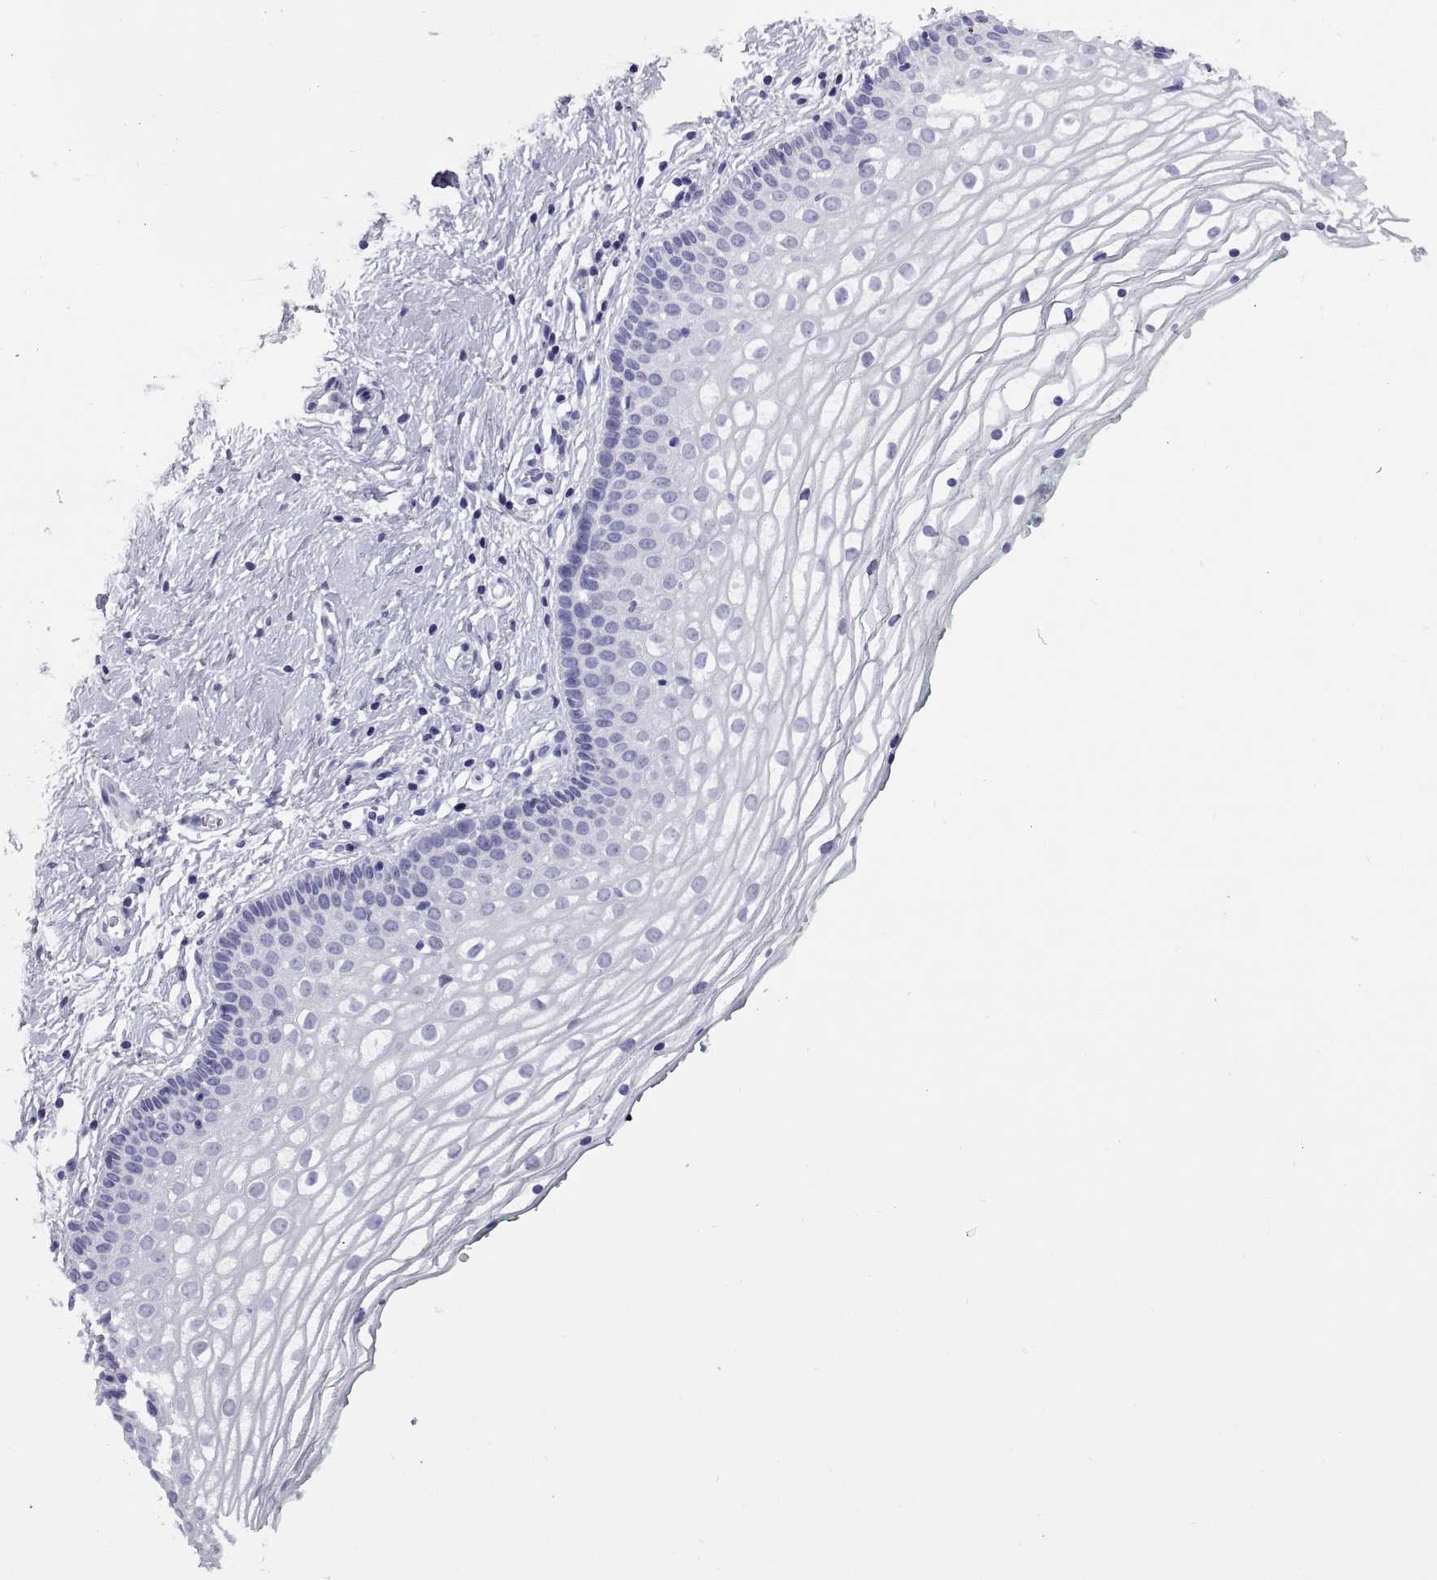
{"staining": {"intensity": "negative", "quantity": "none", "location": "none"}, "tissue": "vagina", "cell_type": "Squamous epithelial cells", "image_type": "normal", "snomed": [{"axis": "morphology", "description": "Normal tissue, NOS"}, {"axis": "topography", "description": "Vagina"}], "caption": "Squamous epithelial cells show no significant positivity in normal vagina. (Immunohistochemistry, brightfield microscopy, high magnification).", "gene": "RGS20", "patient": {"sex": "female", "age": 36}}